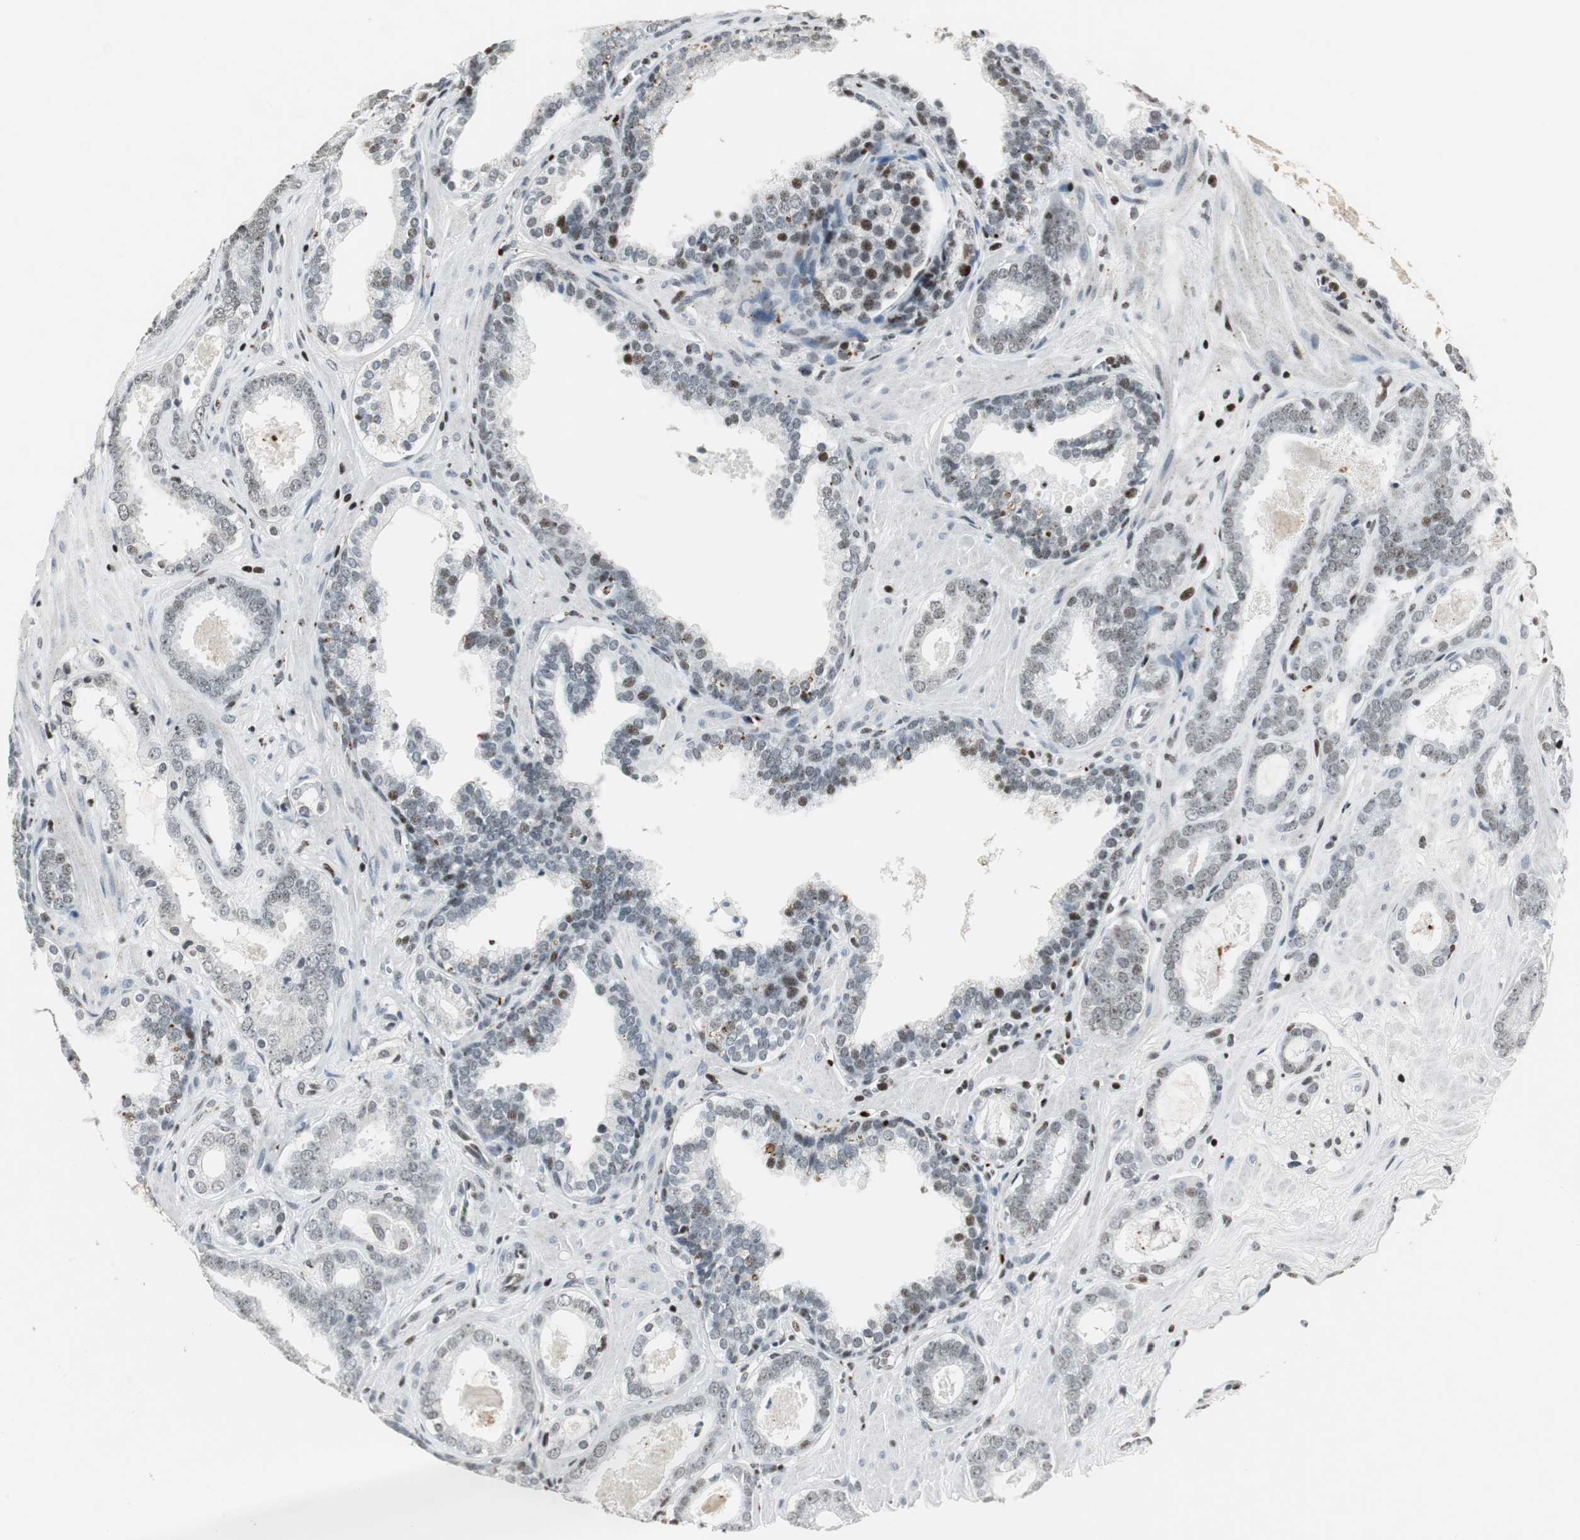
{"staining": {"intensity": "weak", "quantity": "<25%", "location": "nuclear"}, "tissue": "prostate cancer", "cell_type": "Tumor cells", "image_type": "cancer", "snomed": [{"axis": "morphology", "description": "Adenocarcinoma, Low grade"}, {"axis": "topography", "description": "Prostate"}], "caption": "A histopathology image of adenocarcinoma (low-grade) (prostate) stained for a protein shows no brown staining in tumor cells.", "gene": "RBBP4", "patient": {"sex": "male", "age": 57}}